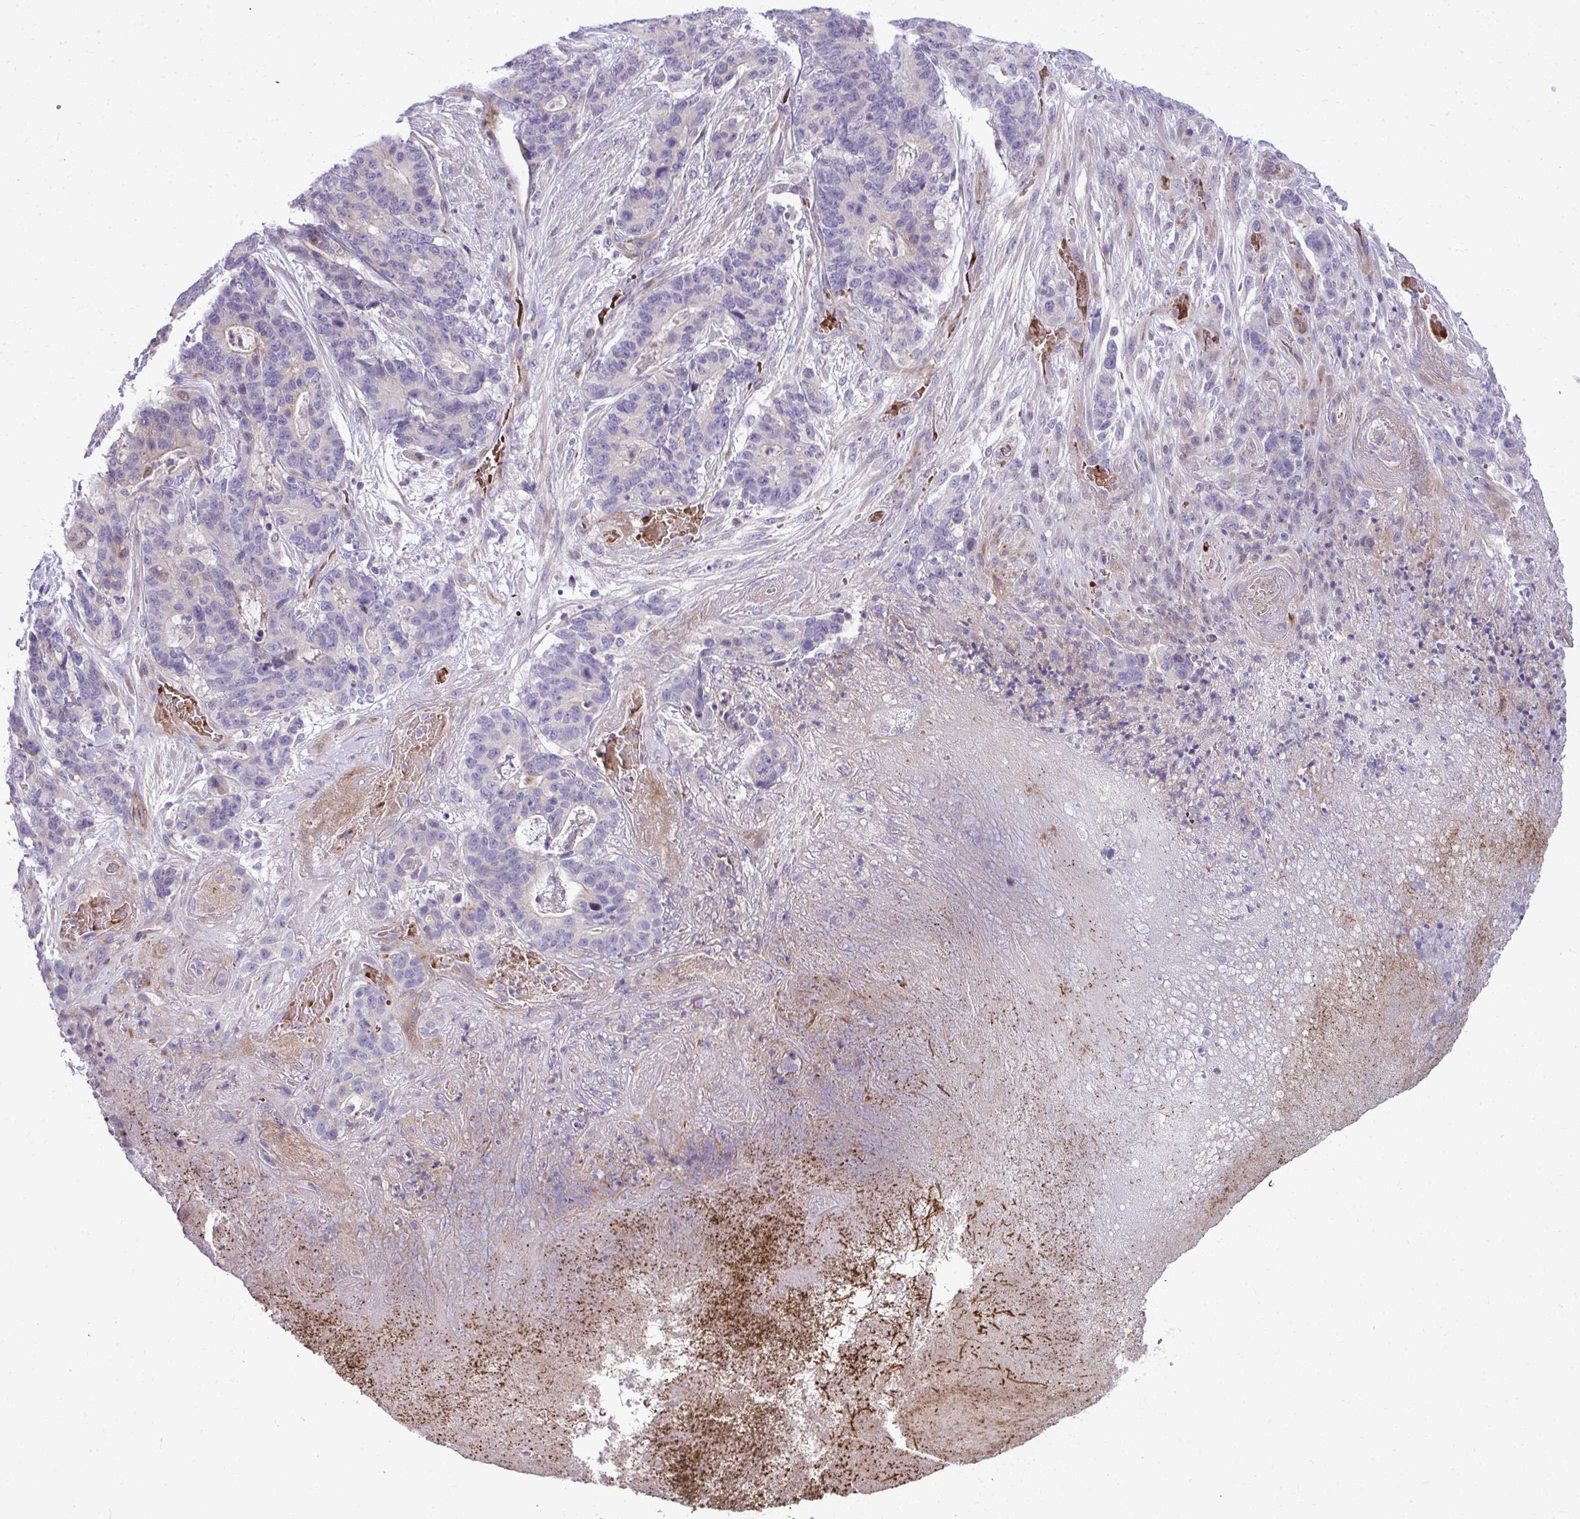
{"staining": {"intensity": "negative", "quantity": "none", "location": "none"}, "tissue": "stomach cancer", "cell_type": "Tumor cells", "image_type": "cancer", "snomed": [{"axis": "morphology", "description": "Normal tissue, NOS"}, {"axis": "morphology", "description": "Adenocarcinoma, NOS"}, {"axis": "topography", "description": "Stomach"}], "caption": "Tumor cells show no significant protein staining in stomach cancer (adenocarcinoma).", "gene": "SLC14A1", "patient": {"sex": "female", "age": 64}}